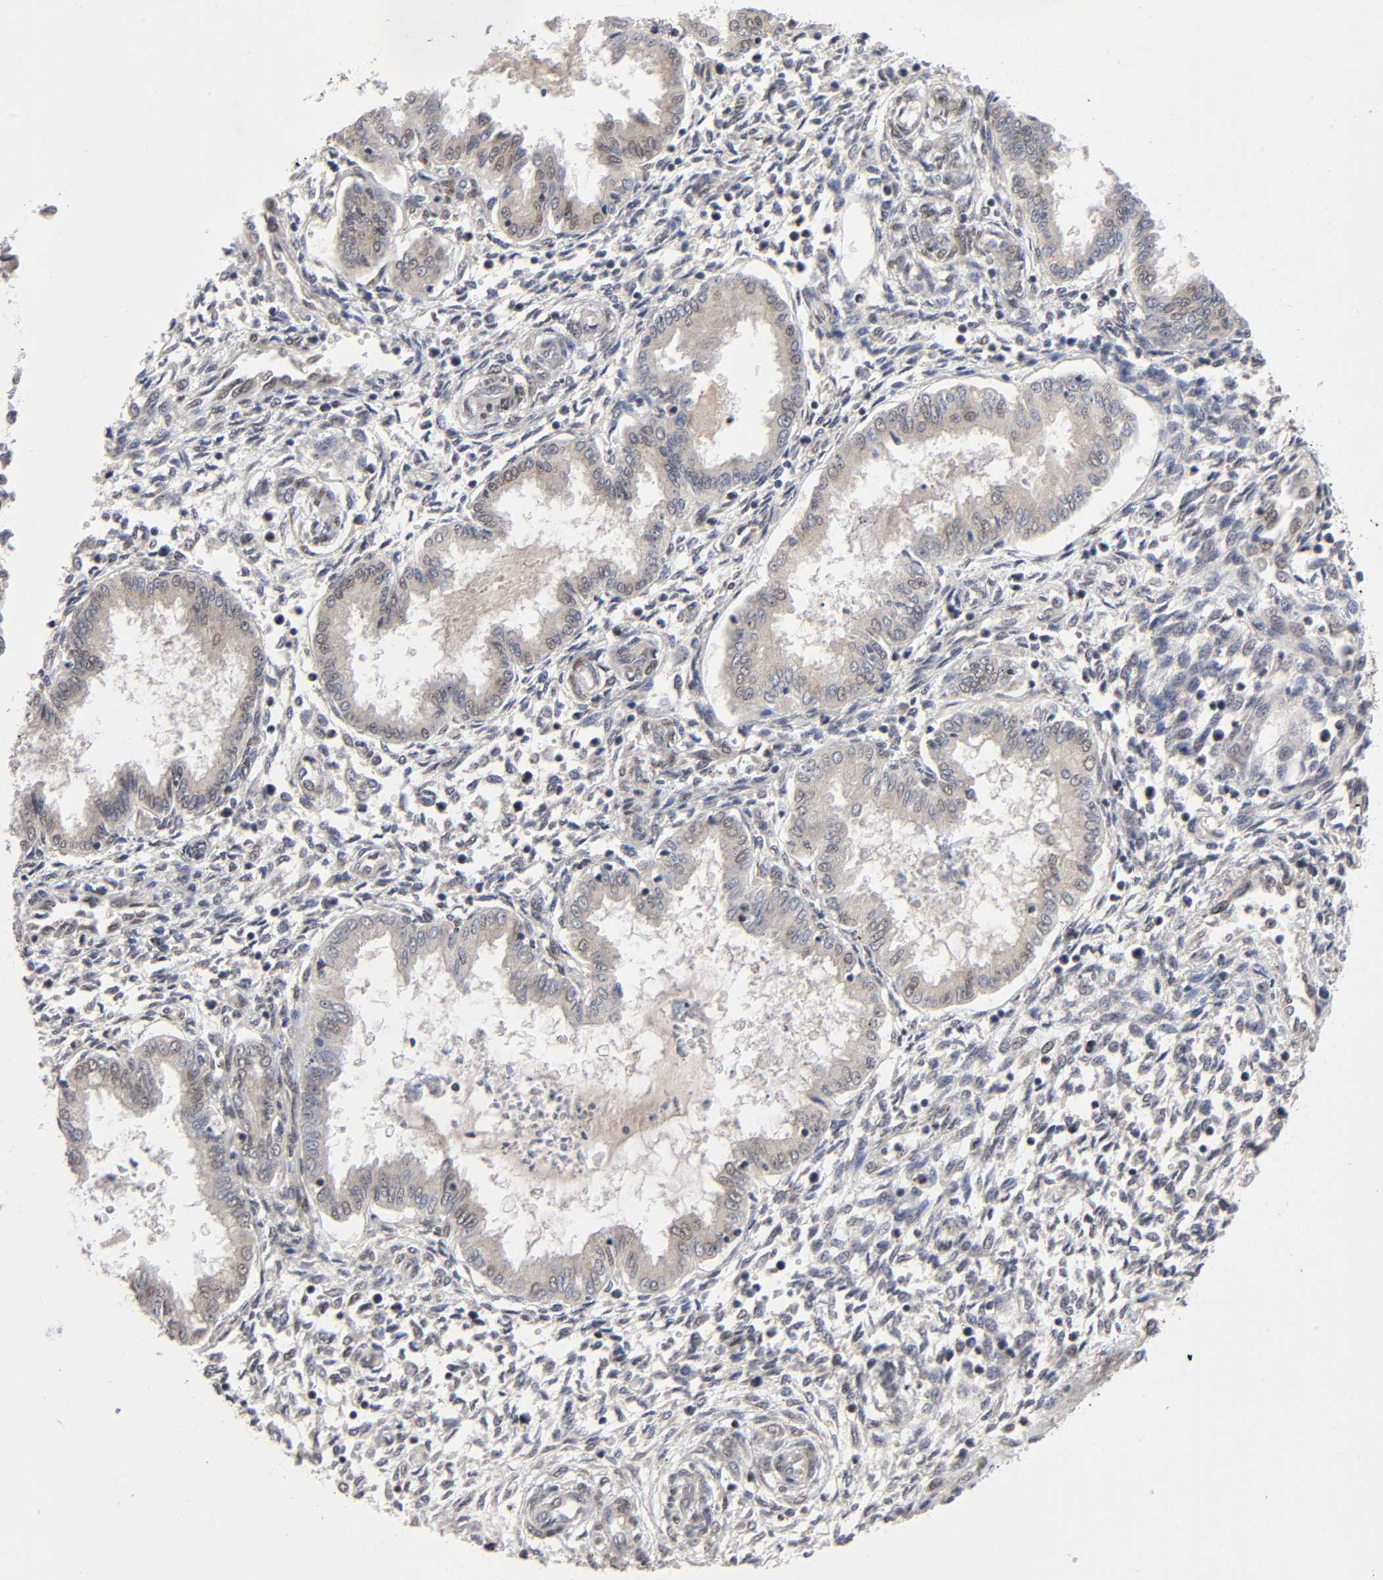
{"staining": {"intensity": "weak", "quantity": "<25%", "location": "nuclear"}, "tissue": "endometrium", "cell_type": "Cells in endometrial stroma", "image_type": "normal", "snomed": [{"axis": "morphology", "description": "Normal tissue, NOS"}, {"axis": "topography", "description": "Endometrium"}], "caption": "Cells in endometrial stroma are negative for protein expression in benign human endometrium. (DAB immunohistochemistry, high magnification).", "gene": "EP300", "patient": {"sex": "female", "age": 33}}